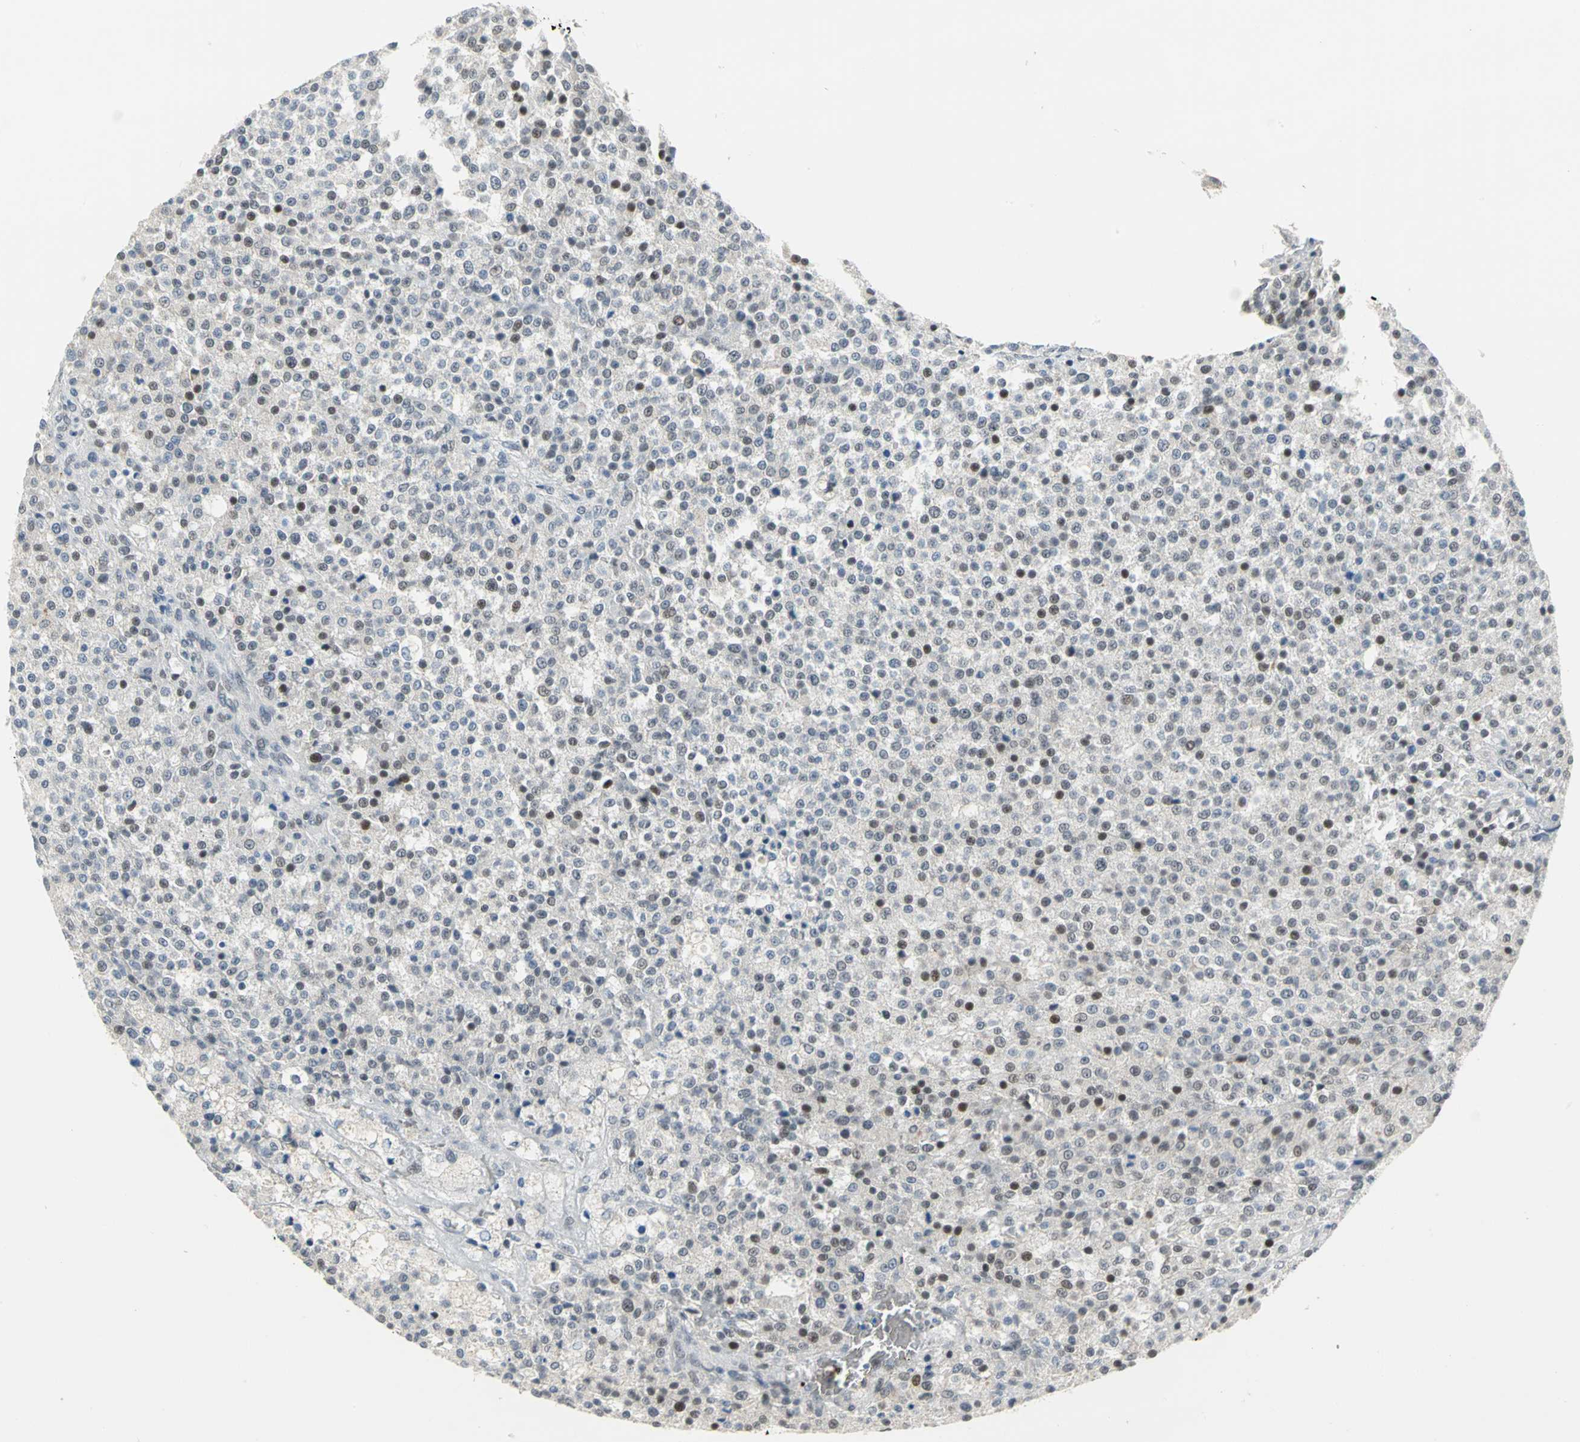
{"staining": {"intensity": "weak", "quantity": "25%-75%", "location": "nuclear"}, "tissue": "testis cancer", "cell_type": "Tumor cells", "image_type": "cancer", "snomed": [{"axis": "morphology", "description": "Seminoma, NOS"}, {"axis": "topography", "description": "Testis"}], "caption": "An immunohistochemistry histopathology image of neoplastic tissue is shown. Protein staining in brown shows weak nuclear positivity in testis cancer within tumor cells. (Stains: DAB in brown, nuclei in blue, Microscopy: brightfield microscopy at high magnification).", "gene": "GLI3", "patient": {"sex": "male", "age": 59}}